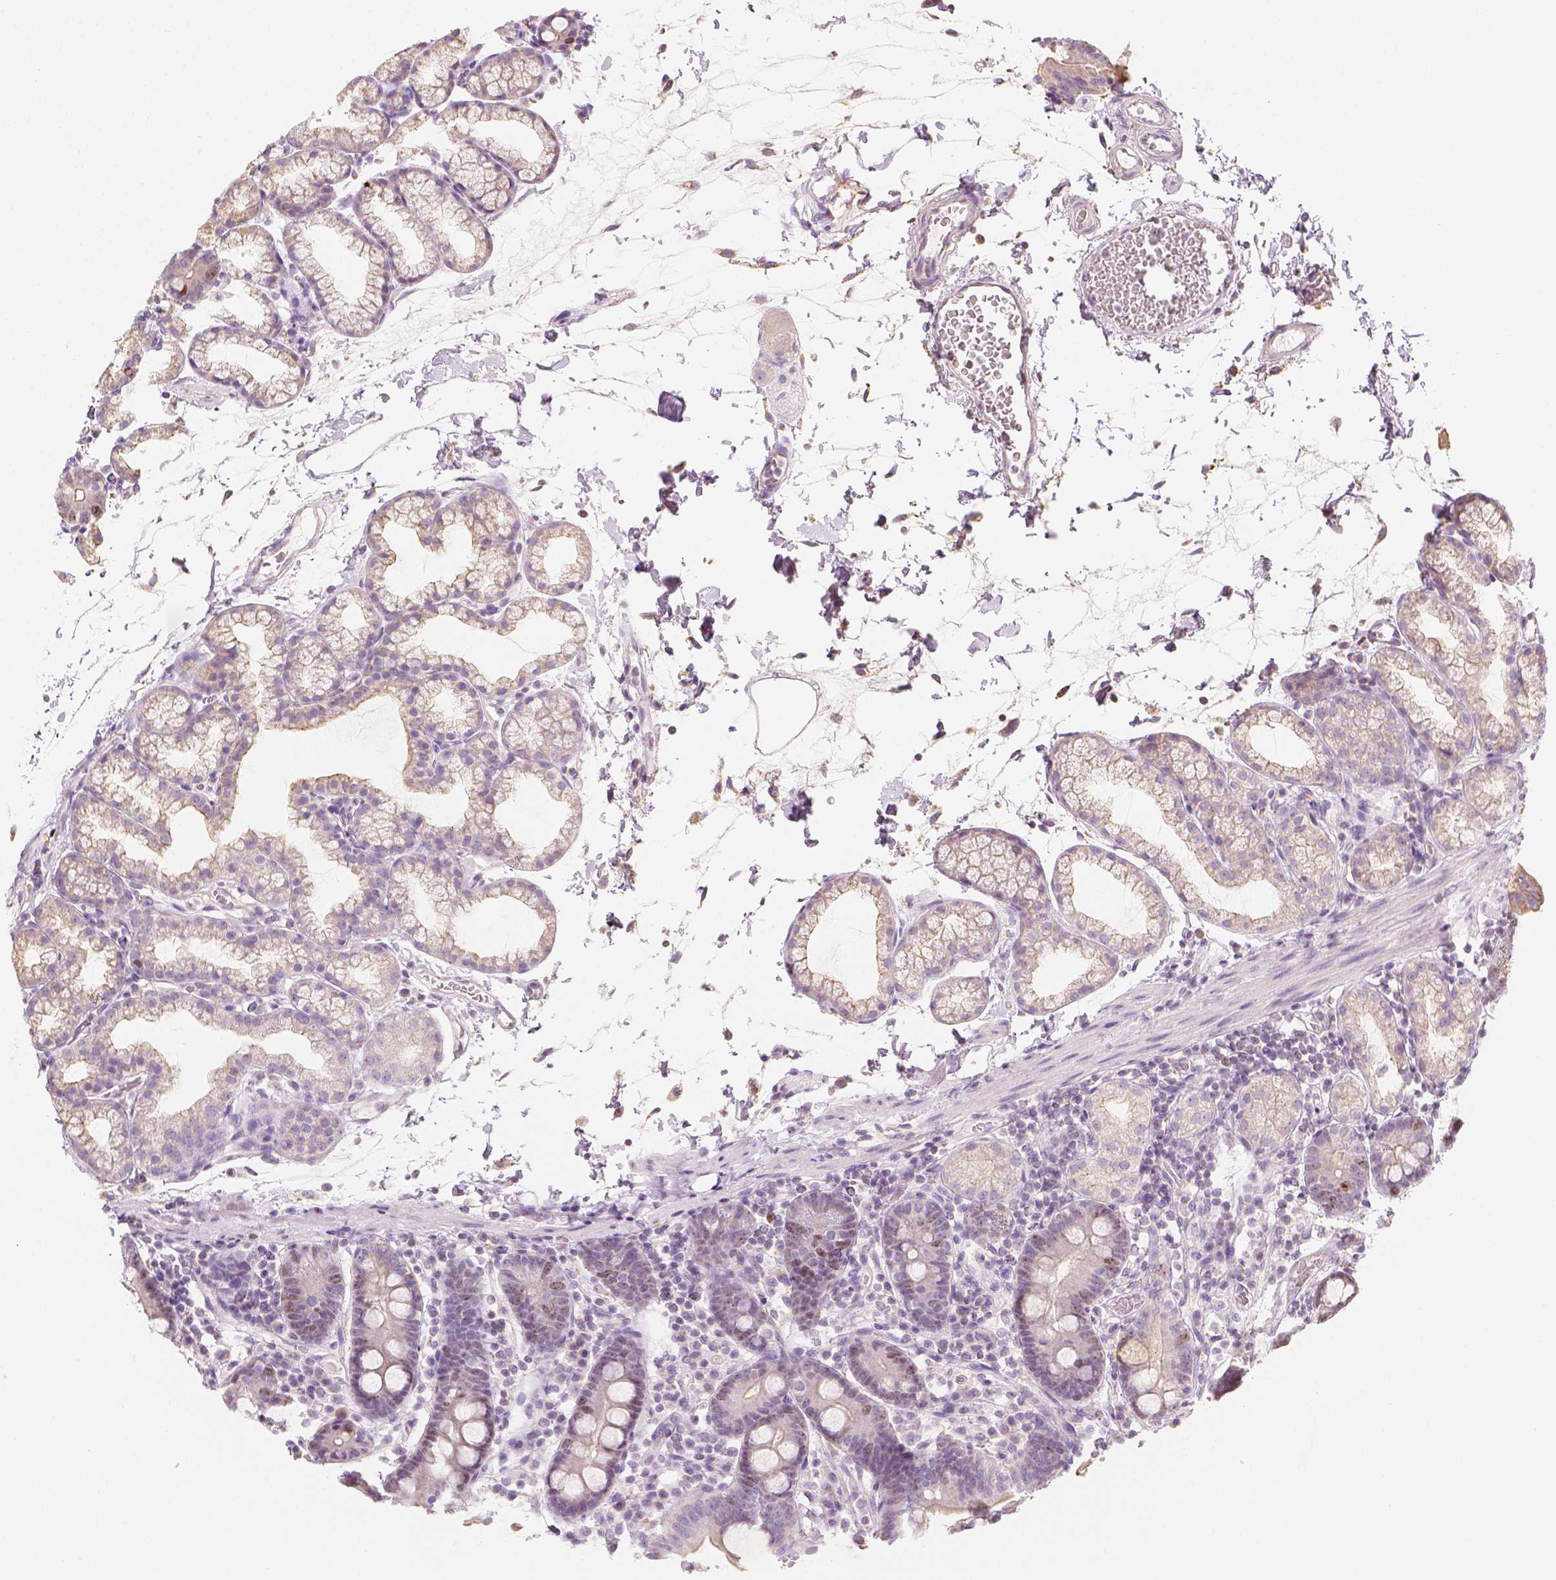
{"staining": {"intensity": "moderate", "quantity": "<25%", "location": "cytoplasmic/membranous"}, "tissue": "duodenum", "cell_type": "Glandular cells", "image_type": "normal", "snomed": [{"axis": "morphology", "description": "Normal tissue, NOS"}, {"axis": "topography", "description": "Pancreas"}, {"axis": "topography", "description": "Duodenum"}], "caption": "The immunohistochemical stain highlights moderate cytoplasmic/membranous positivity in glandular cells of benign duodenum.", "gene": "LCA5", "patient": {"sex": "male", "age": 59}}